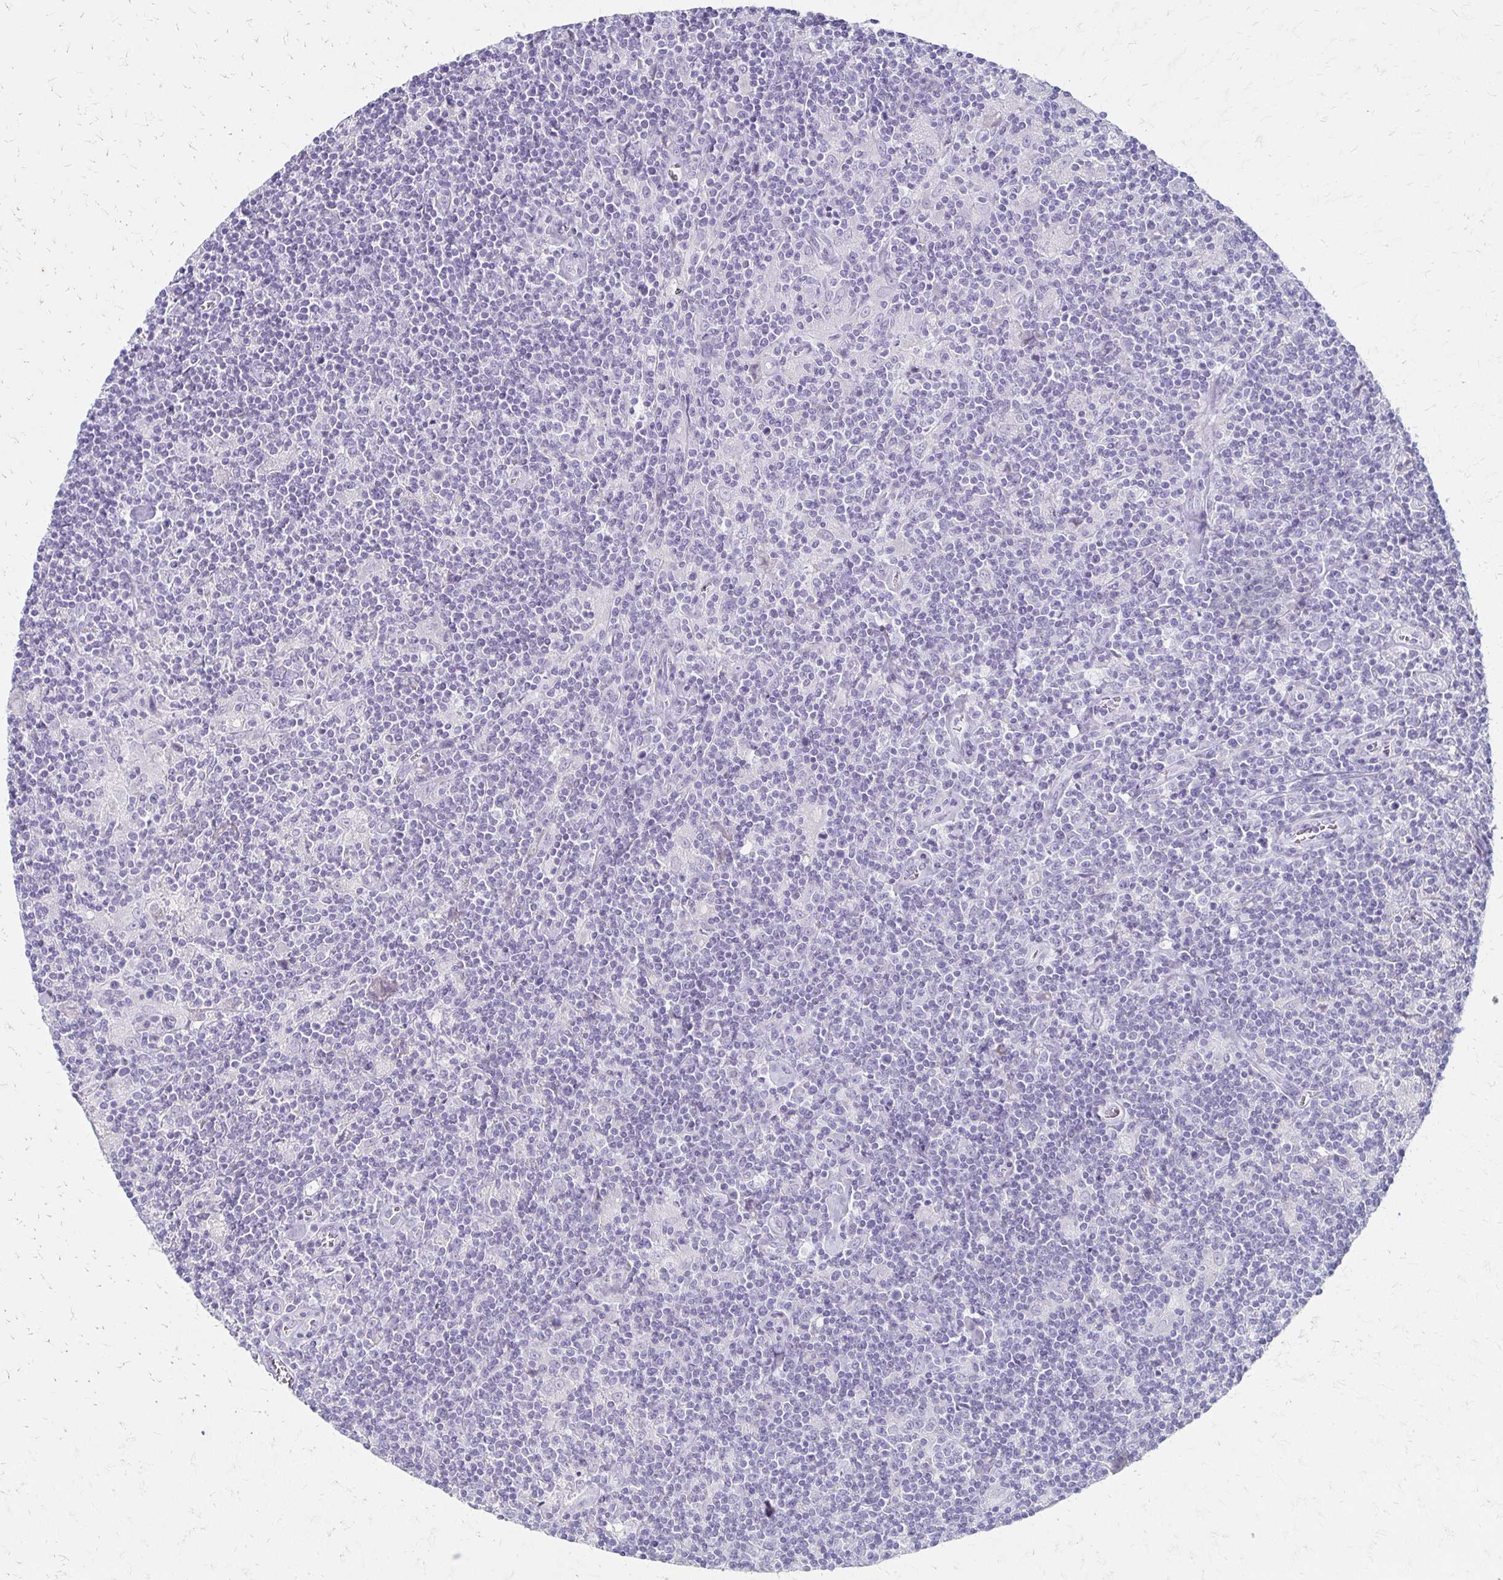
{"staining": {"intensity": "negative", "quantity": "none", "location": "none"}, "tissue": "lymphoma", "cell_type": "Tumor cells", "image_type": "cancer", "snomed": [{"axis": "morphology", "description": "Hodgkin's disease, NOS"}, {"axis": "topography", "description": "Lymph node"}], "caption": "High power microscopy image of an IHC micrograph of lymphoma, revealing no significant positivity in tumor cells. (Stains: DAB (3,3'-diaminobenzidine) IHC with hematoxylin counter stain, Microscopy: brightfield microscopy at high magnification).", "gene": "IVL", "patient": {"sex": "male", "age": 40}}